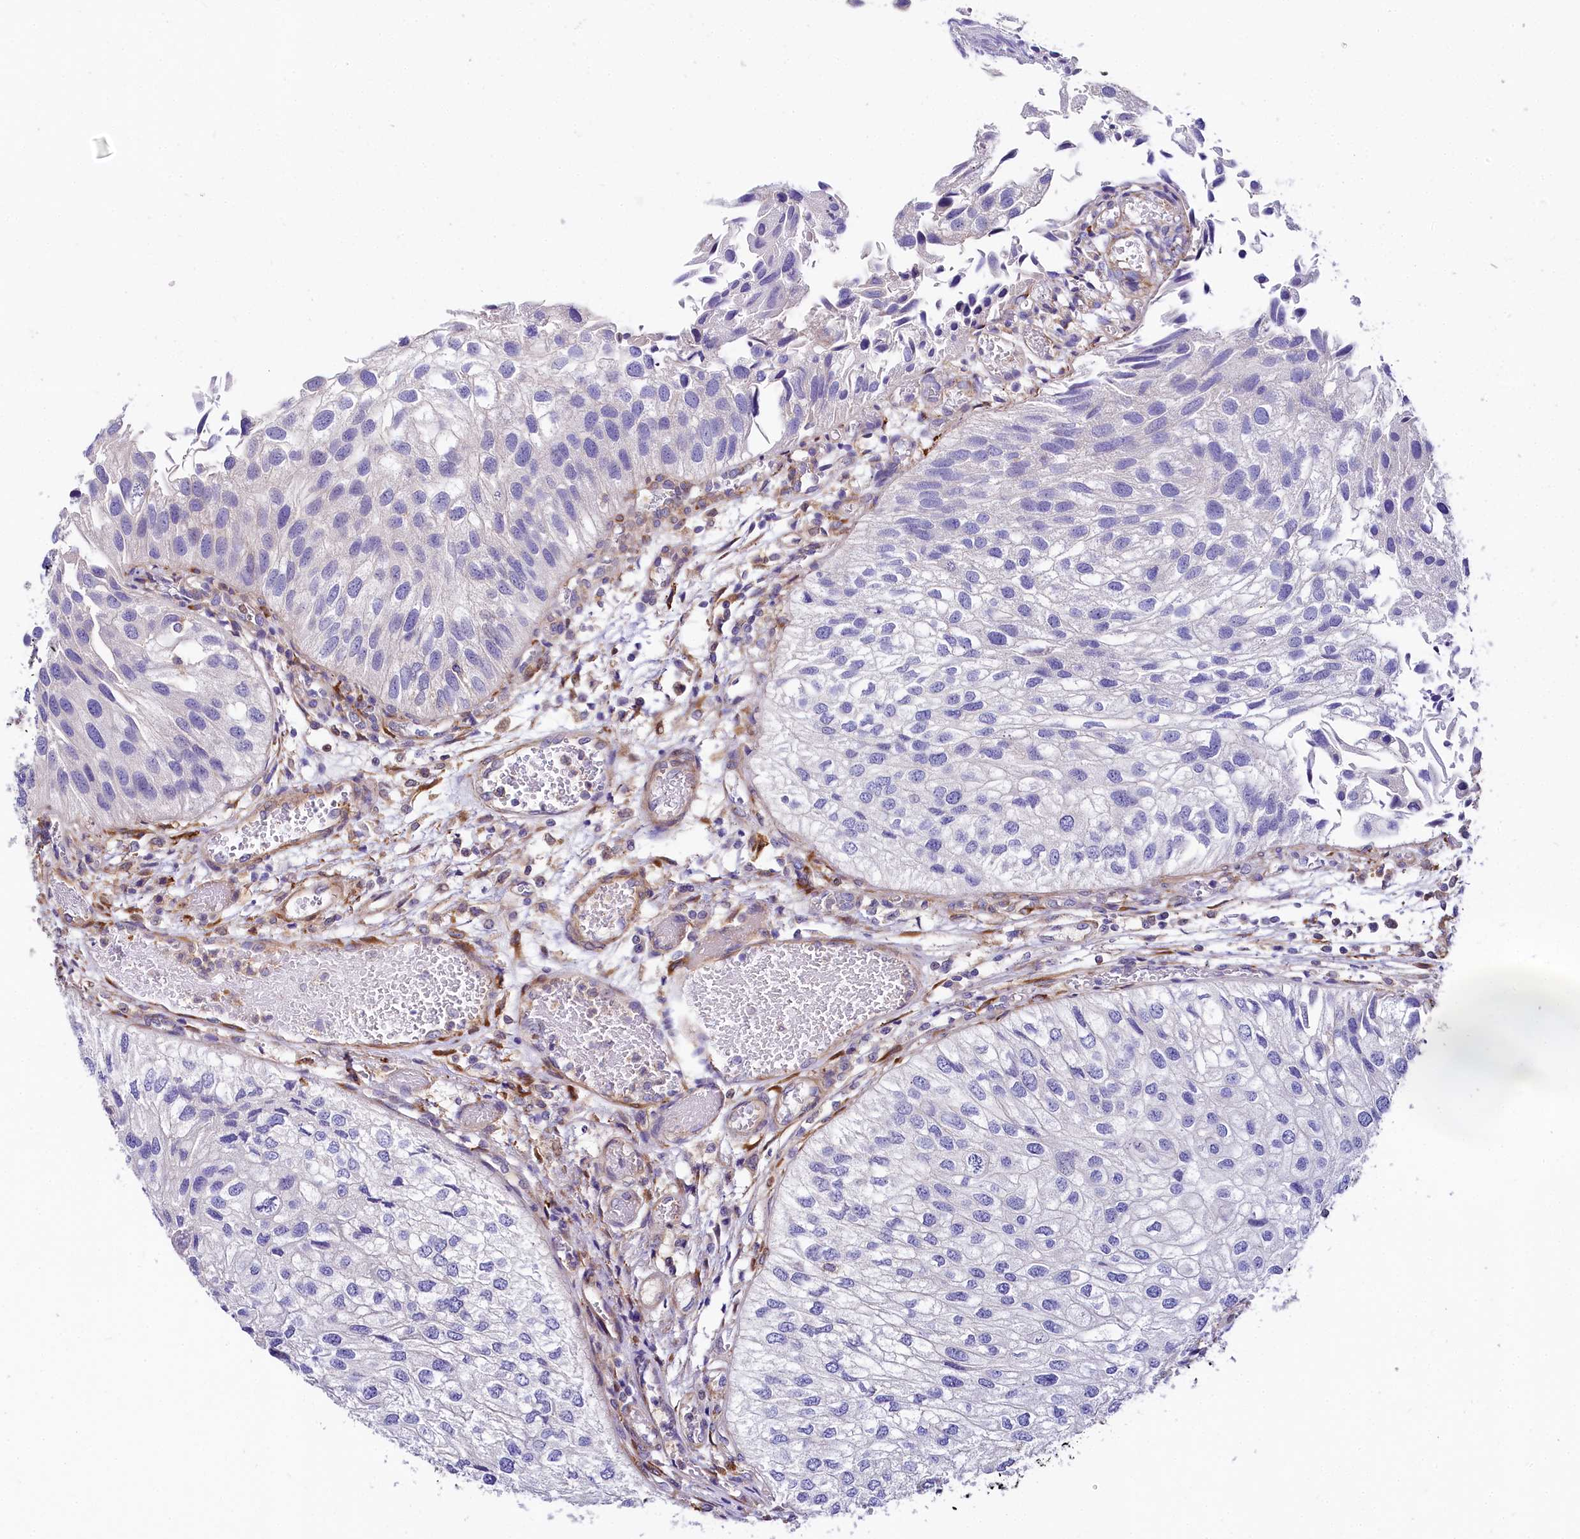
{"staining": {"intensity": "negative", "quantity": "none", "location": "none"}, "tissue": "urothelial cancer", "cell_type": "Tumor cells", "image_type": "cancer", "snomed": [{"axis": "morphology", "description": "Urothelial carcinoma, Low grade"}, {"axis": "topography", "description": "Urinary bladder"}], "caption": "Urothelial cancer was stained to show a protein in brown. There is no significant staining in tumor cells.", "gene": "FCHSD2", "patient": {"sex": "female", "age": 89}}